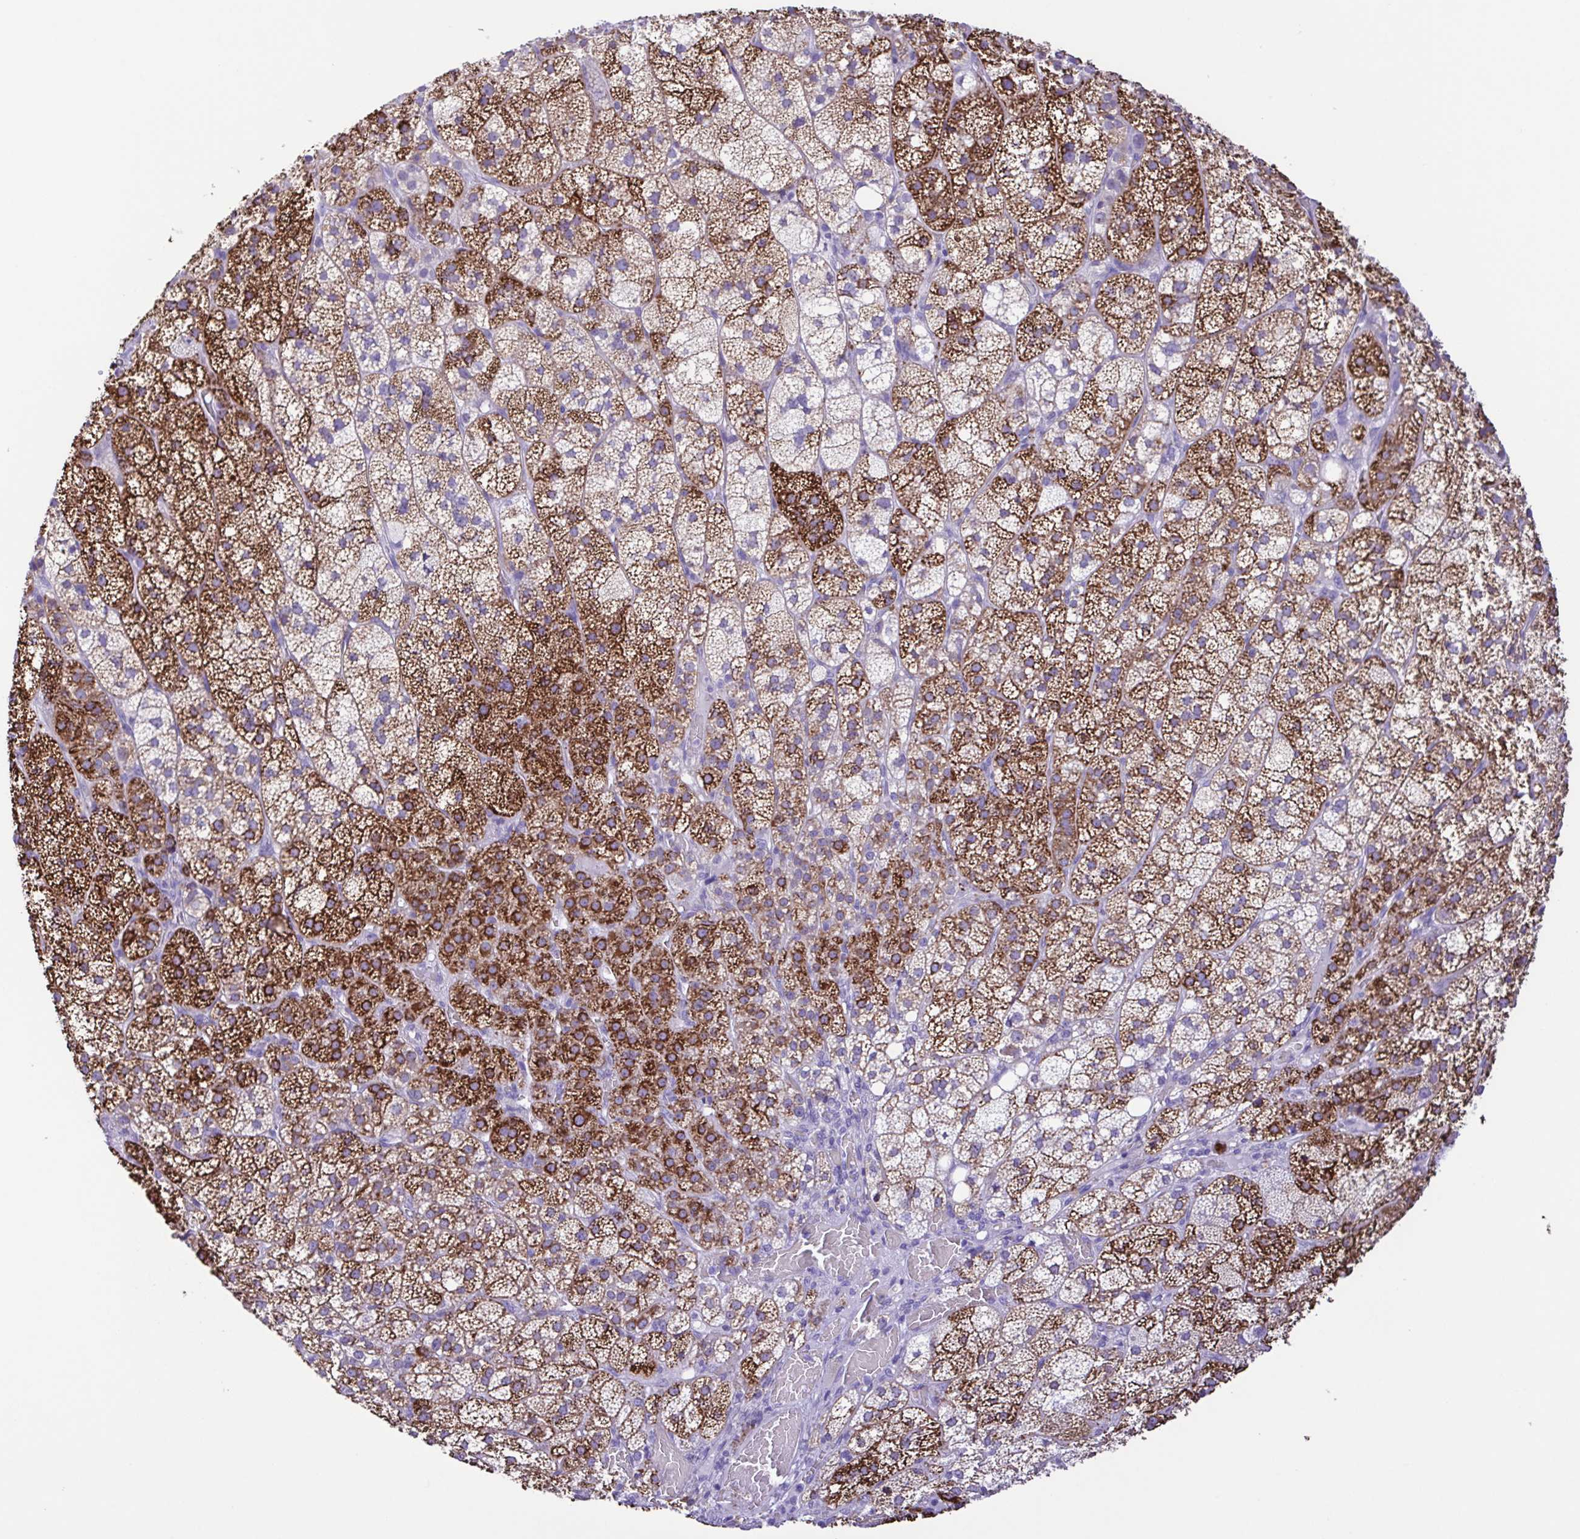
{"staining": {"intensity": "strong", "quantity": ">75%", "location": "cytoplasmic/membranous"}, "tissue": "adrenal gland", "cell_type": "Glandular cells", "image_type": "normal", "snomed": [{"axis": "morphology", "description": "Normal tissue, NOS"}, {"axis": "topography", "description": "Adrenal gland"}], "caption": "IHC staining of normal adrenal gland, which displays high levels of strong cytoplasmic/membranous positivity in approximately >75% of glandular cells indicating strong cytoplasmic/membranous protein staining. The staining was performed using DAB (3,3'-diaminobenzidine) (brown) for protein detection and nuclei were counterstained in hematoxylin (blue).", "gene": "CYP11A1", "patient": {"sex": "female", "age": 60}}